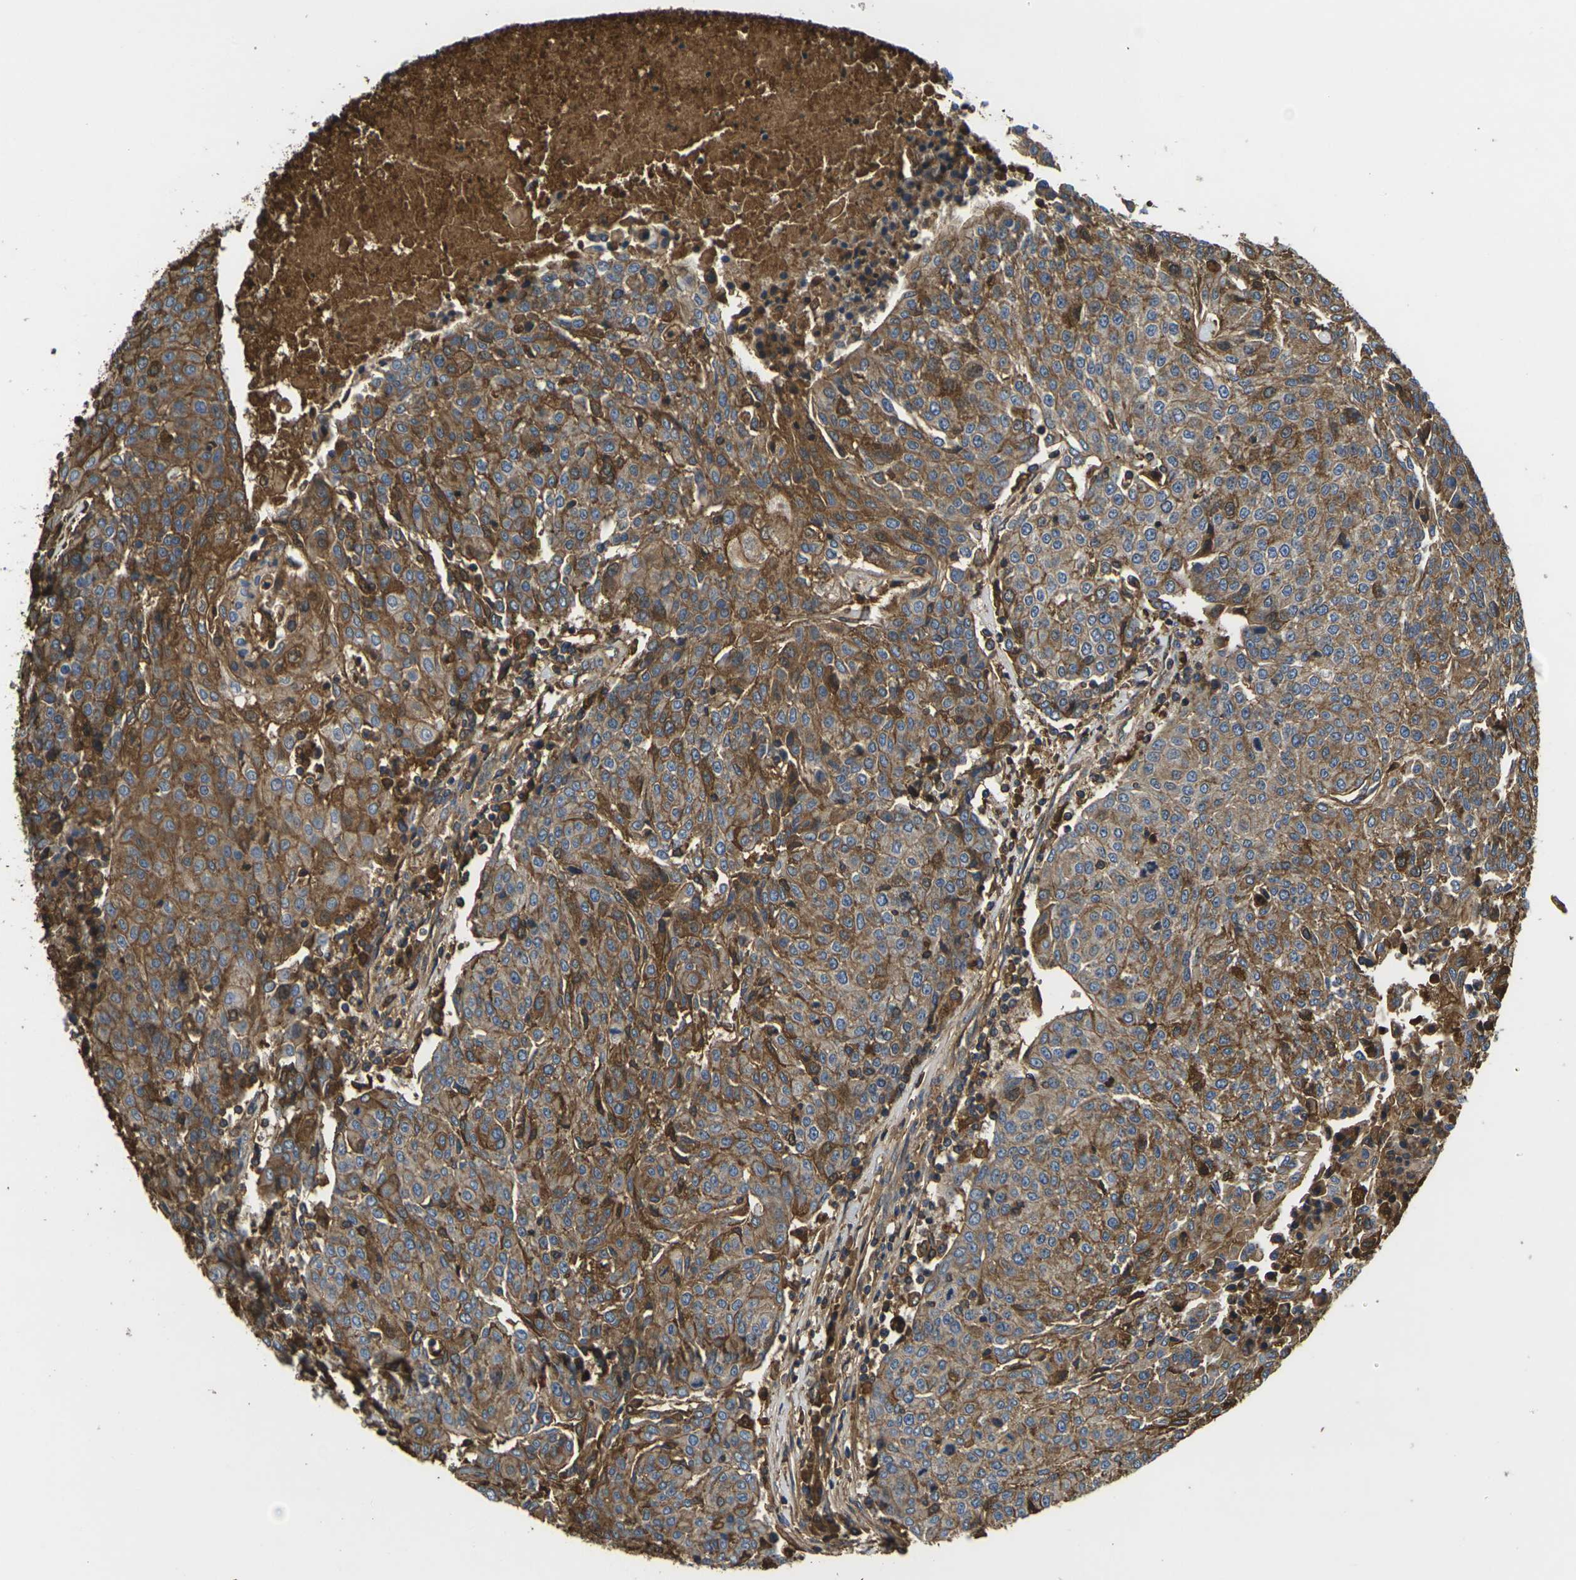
{"staining": {"intensity": "moderate", "quantity": ">75%", "location": "cytoplasmic/membranous"}, "tissue": "urothelial cancer", "cell_type": "Tumor cells", "image_type": "cancer", "snomed": [{"axis": "morphology", "description": "Urothelial carcinoma, High grade"}, {"axis": "topography", "description": "Urinary bladder"}], "caption": "Protein staining by IHC demonstrates moderate cytoplasmic/membranous expression in approximately >75% of tumor cells in urothelial cancer.", "gene": "HSPG2", "patient": {"sex": "female", "age": 85}}